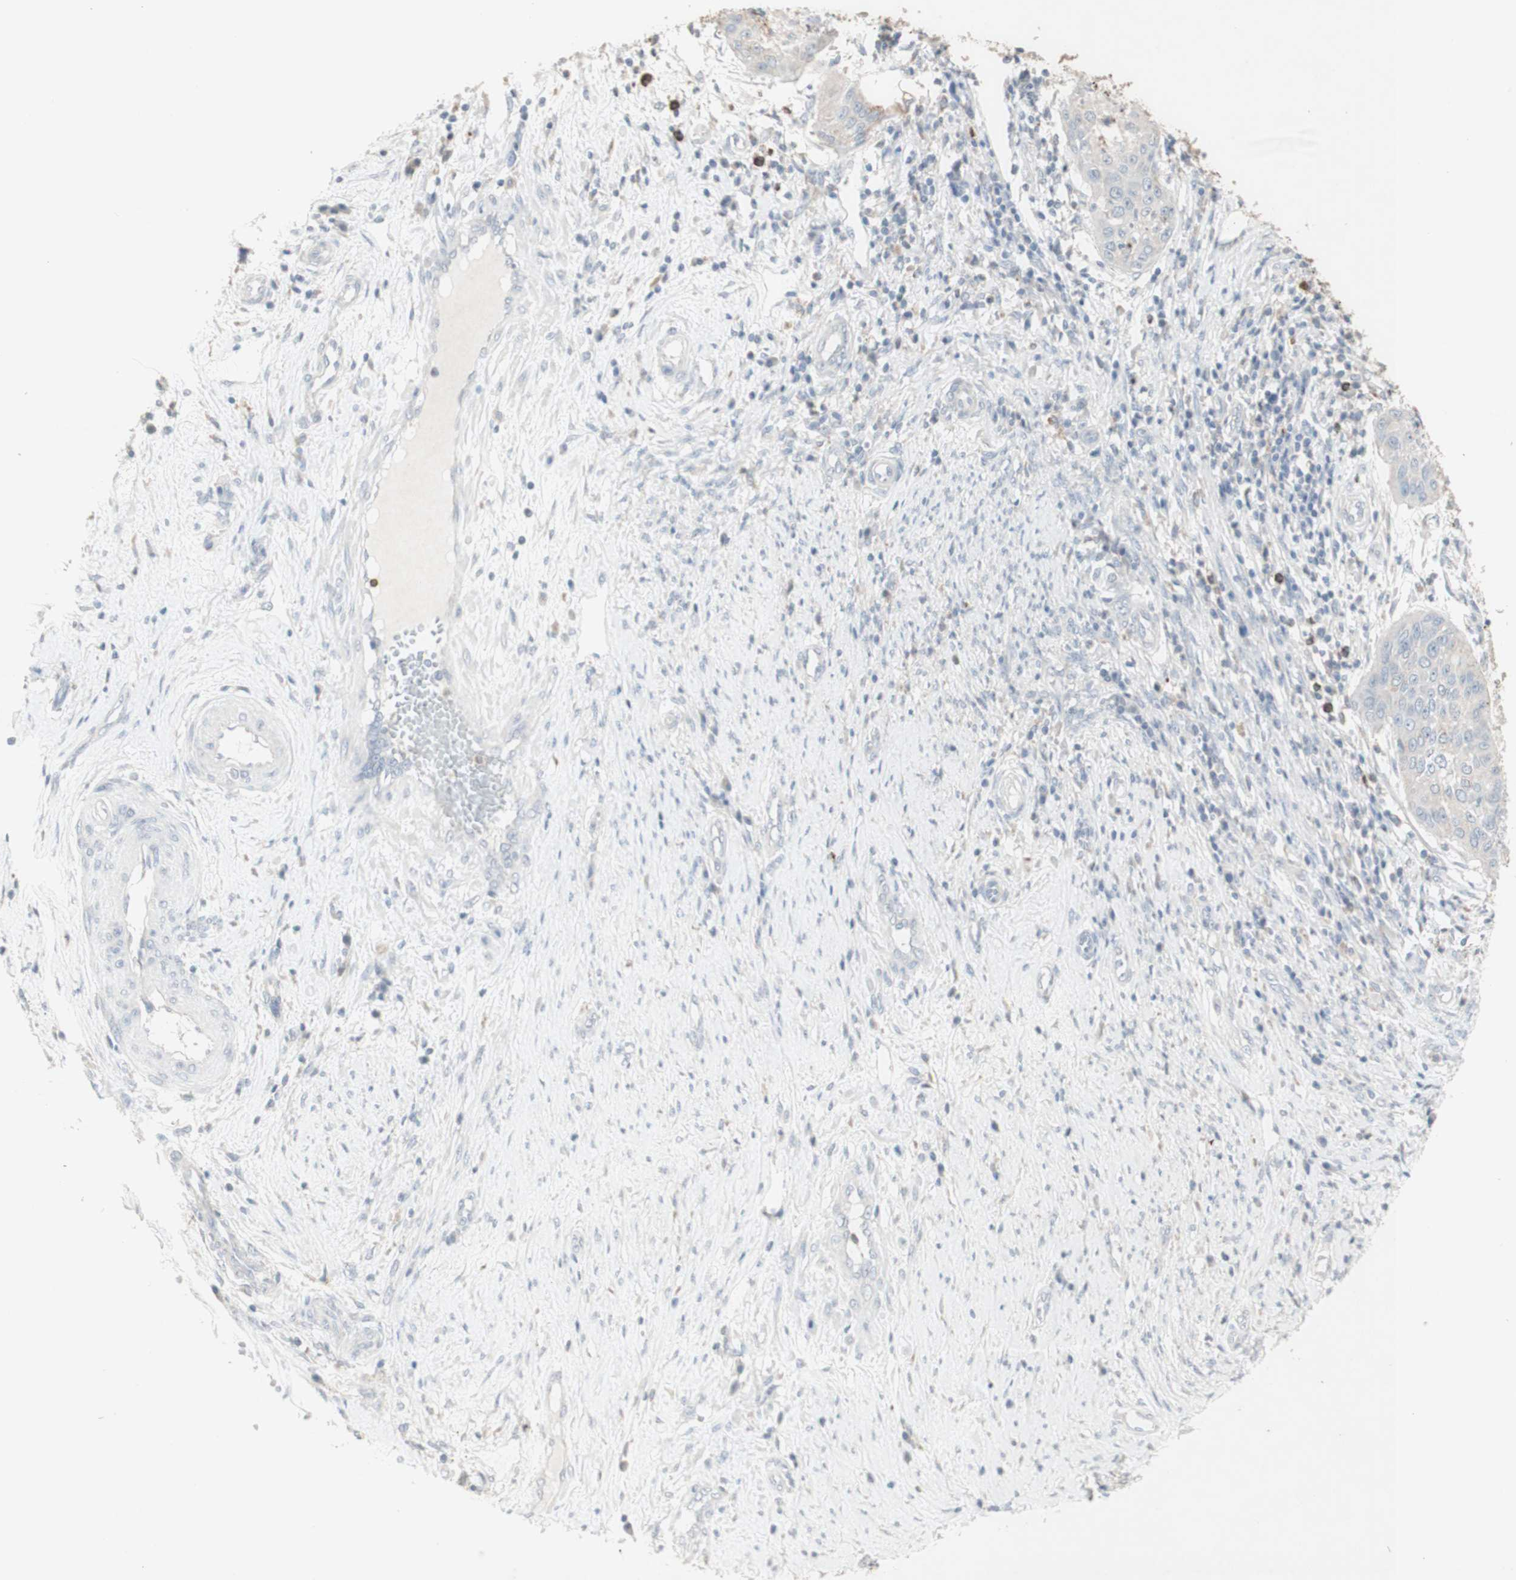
{"staining": {"intensity": "negative", "quantity": "none", "location": "none"}, "tissue": "cervical cancer", "cell_type": "Tumor cells", "image_type": "cancer", "snomed": [{"axis": "morphology", "description": "Normal tissue, NOS"}, {"axis": "morphology", "description": "Squamous cell carcinoma, NOS"}, {"axis": "topography", "description": "Cervix"}], "caption": "DAB immunohistochemical staining of cervical squamous cell carcinoma exhibits no significant positivity in tumor cells.", "gene": "ATP6V1B1", "patient": {"sex": "female", "age": 39}}